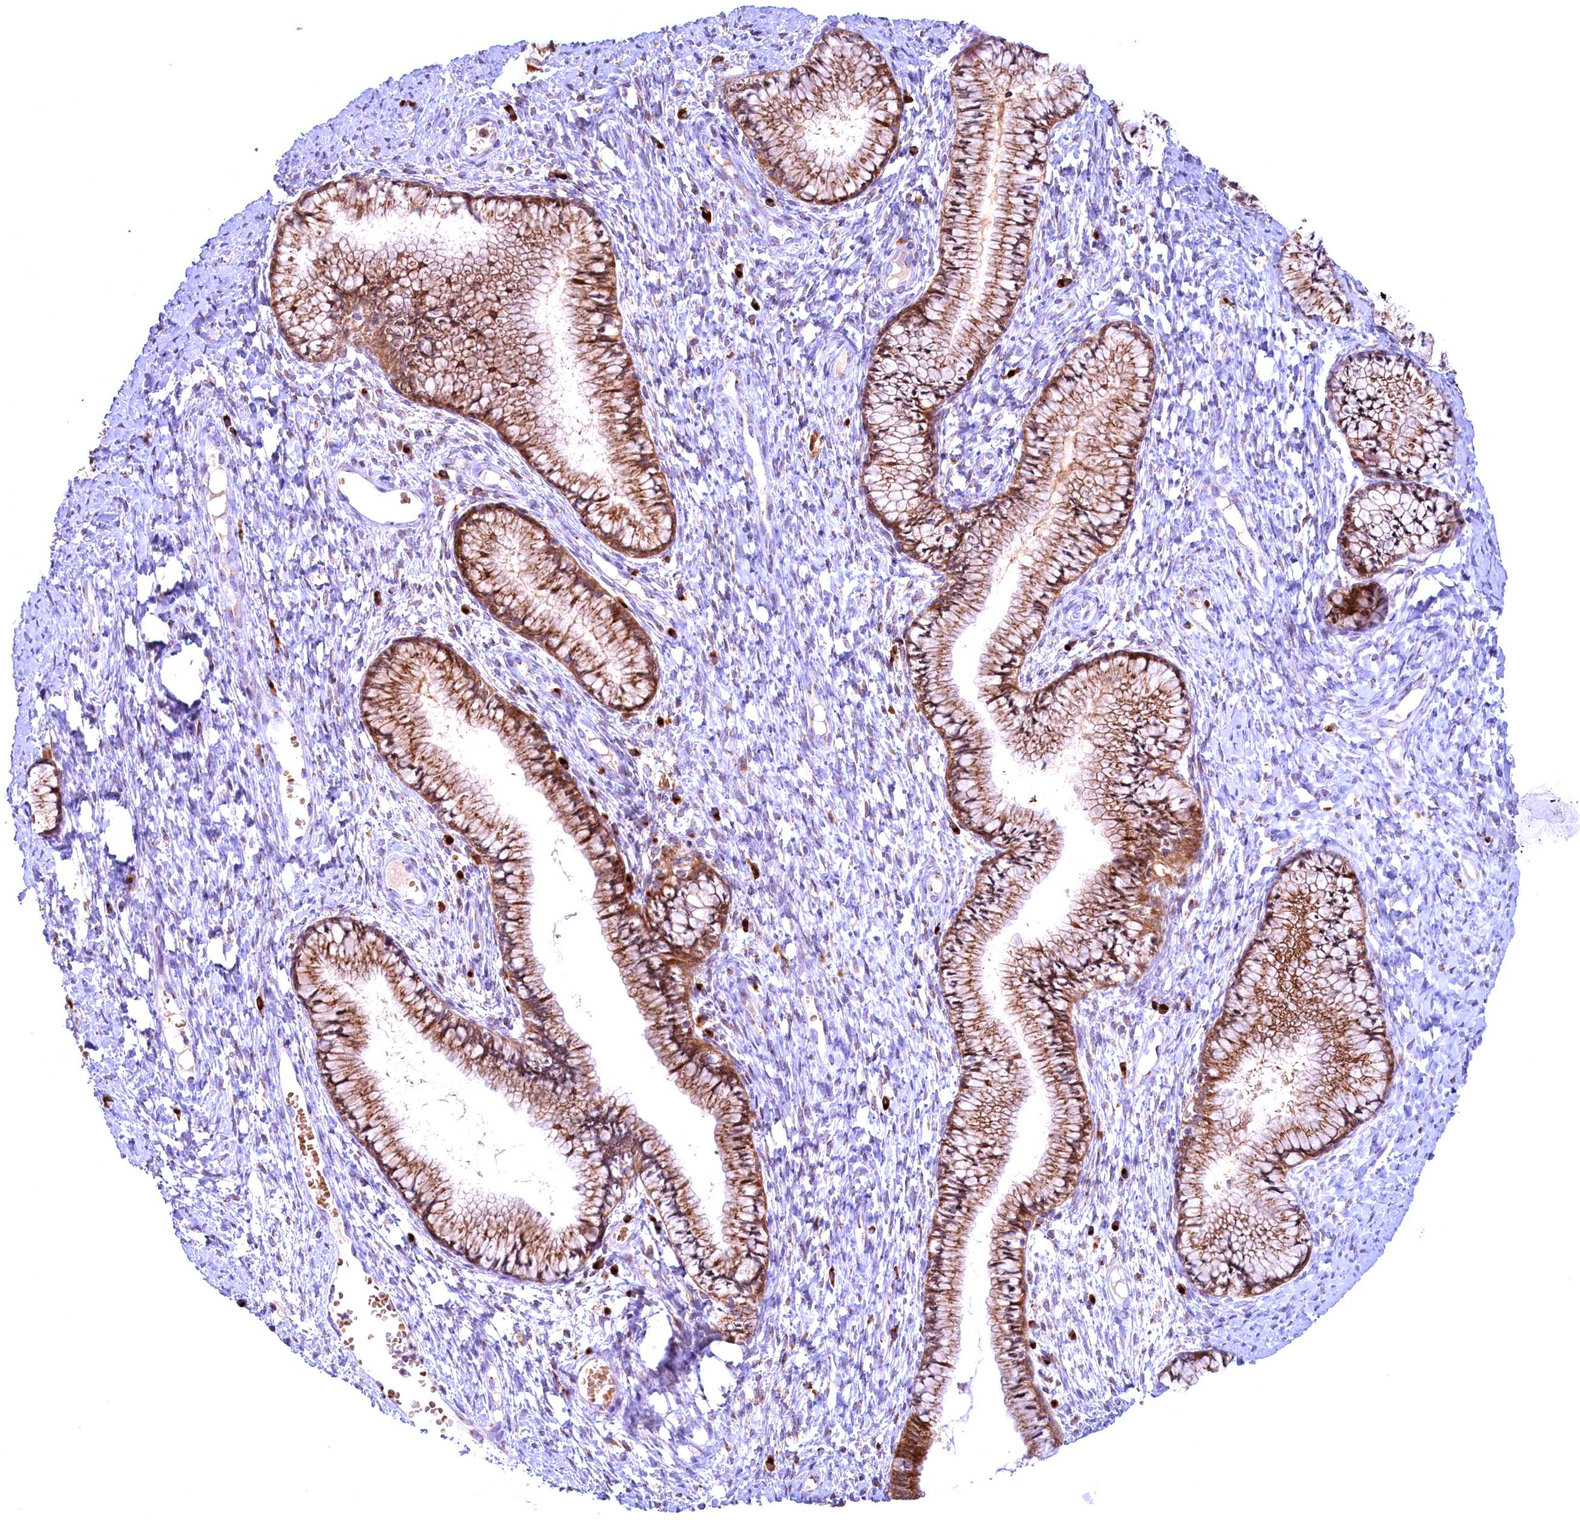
{"staining": {"intensity": "strong", "quantity": ">75%", "location": "cytoplasmic/membranous"}, "tissue": "cervix", "cell_type": "Glandular cells", "image_type": "normal", "snomed": [{"axis": "morphology", "description": "Normal tissue, NOS"}, {"axis": "topography", "description": "Cervix"}], "caption": "Immunohistochemistry micrograph of normal cervix: human cervix stained using immunohistochemistry displays high levels of strong protein expression localized specifically in the cytoplasmic/membranous of glandular cells, appearing as a cytoplasmic/membranous brown color.", "gene": "BLVRB", "patient": {"sex": "female", "age": 42}}